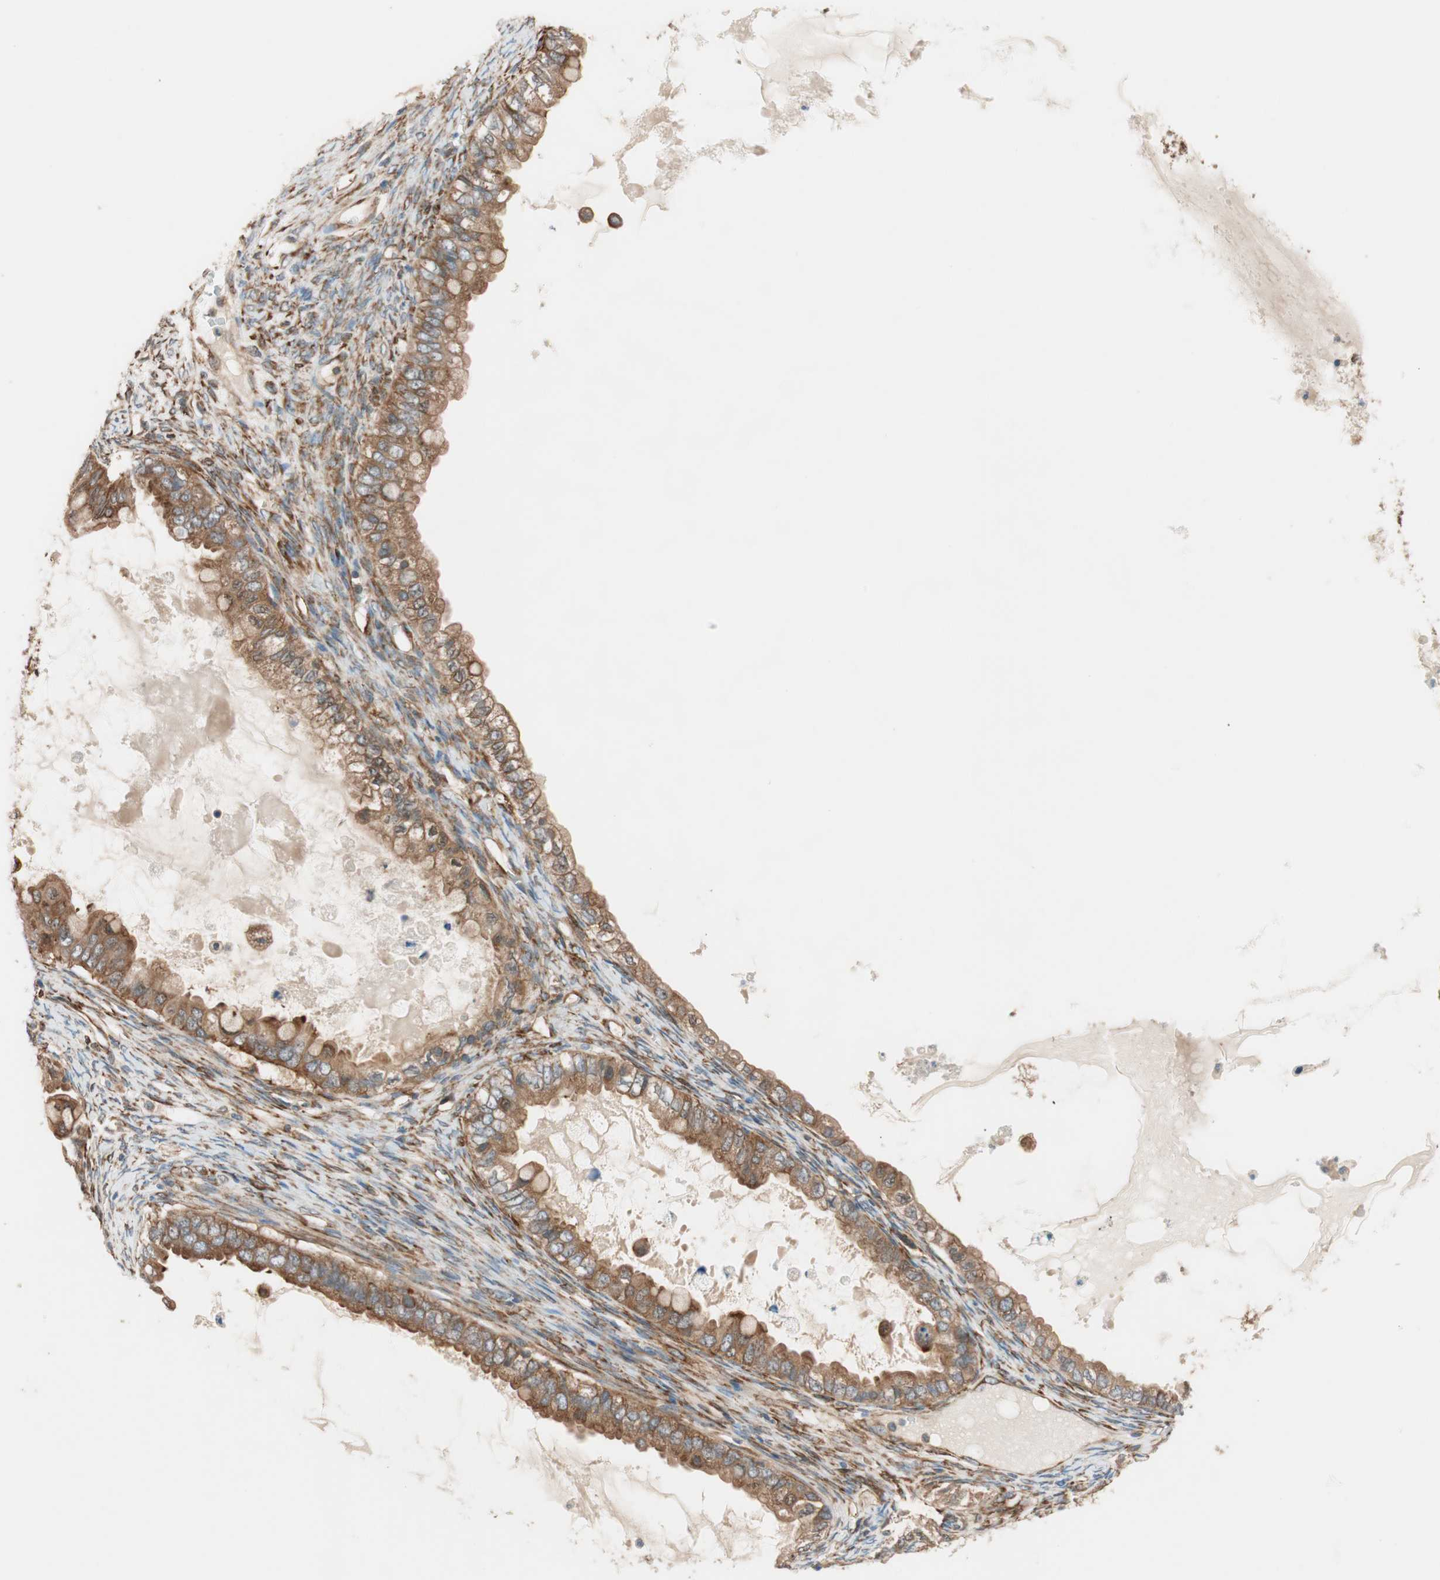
{"staining": {"intensity": "strong", "quantity": ">75%", "location": "cytoplasmic/membranous"}, "tissue": "ovarian cancer", "cell_type": "Tumor cells", "image_type": "cancer", "snomed": [{"axis": "morphology", "description": "Cystadenocarcinoma, mucinous, NOS"}, {"axis": "topography", "description": "Ovary"}], "caption": "Protein analysis of mucinous cystadenocarcinoma (ovarian) tissue shows strong cytoplasmic/membranous staining in approximately >75% of tumor cells.", "gene": "WASL", "patient": {"sex": "female", "age": 80}}